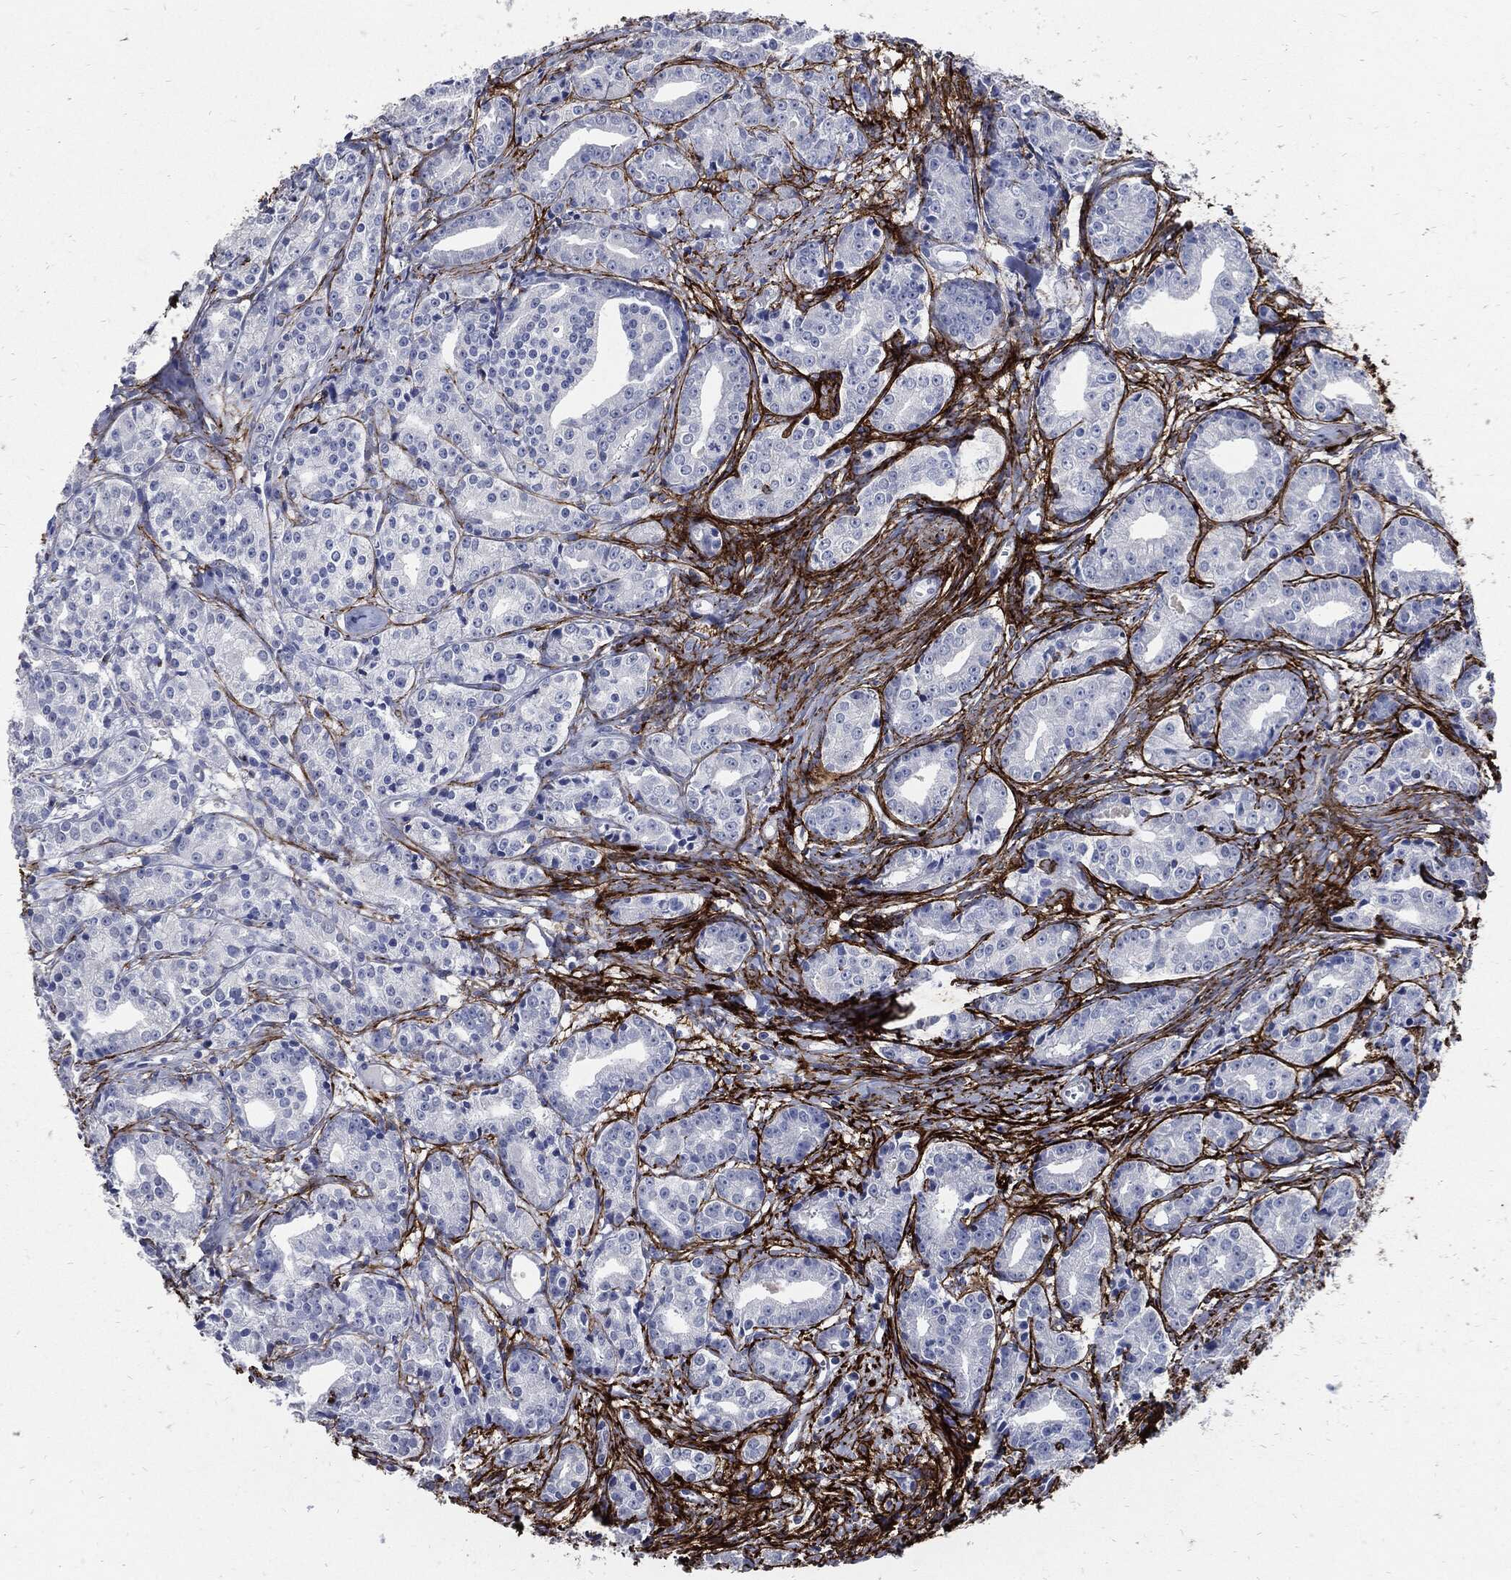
{"staining": {"intensity": "negative", "quantity": "none", "location": "none"}, "tissue": "prostate cancer", "cell_type": "Tumor cells", "image_type": "cancer", "snomed": [{"axis": "morphology", "description": "Adenocarcinoma, Medium grade"}, {"axis": "topography", "description": "Prostate"}], "caption": "High magnification brightfield microscopy of prostate cancer stained with DAB (3,3'-diaminobenzidine) (brown) and counterstained with hematoxylin (blue): tumor cells show no significant expression.", "gene": "FBN1", "patient": {"sex": "male", "age": 74}}